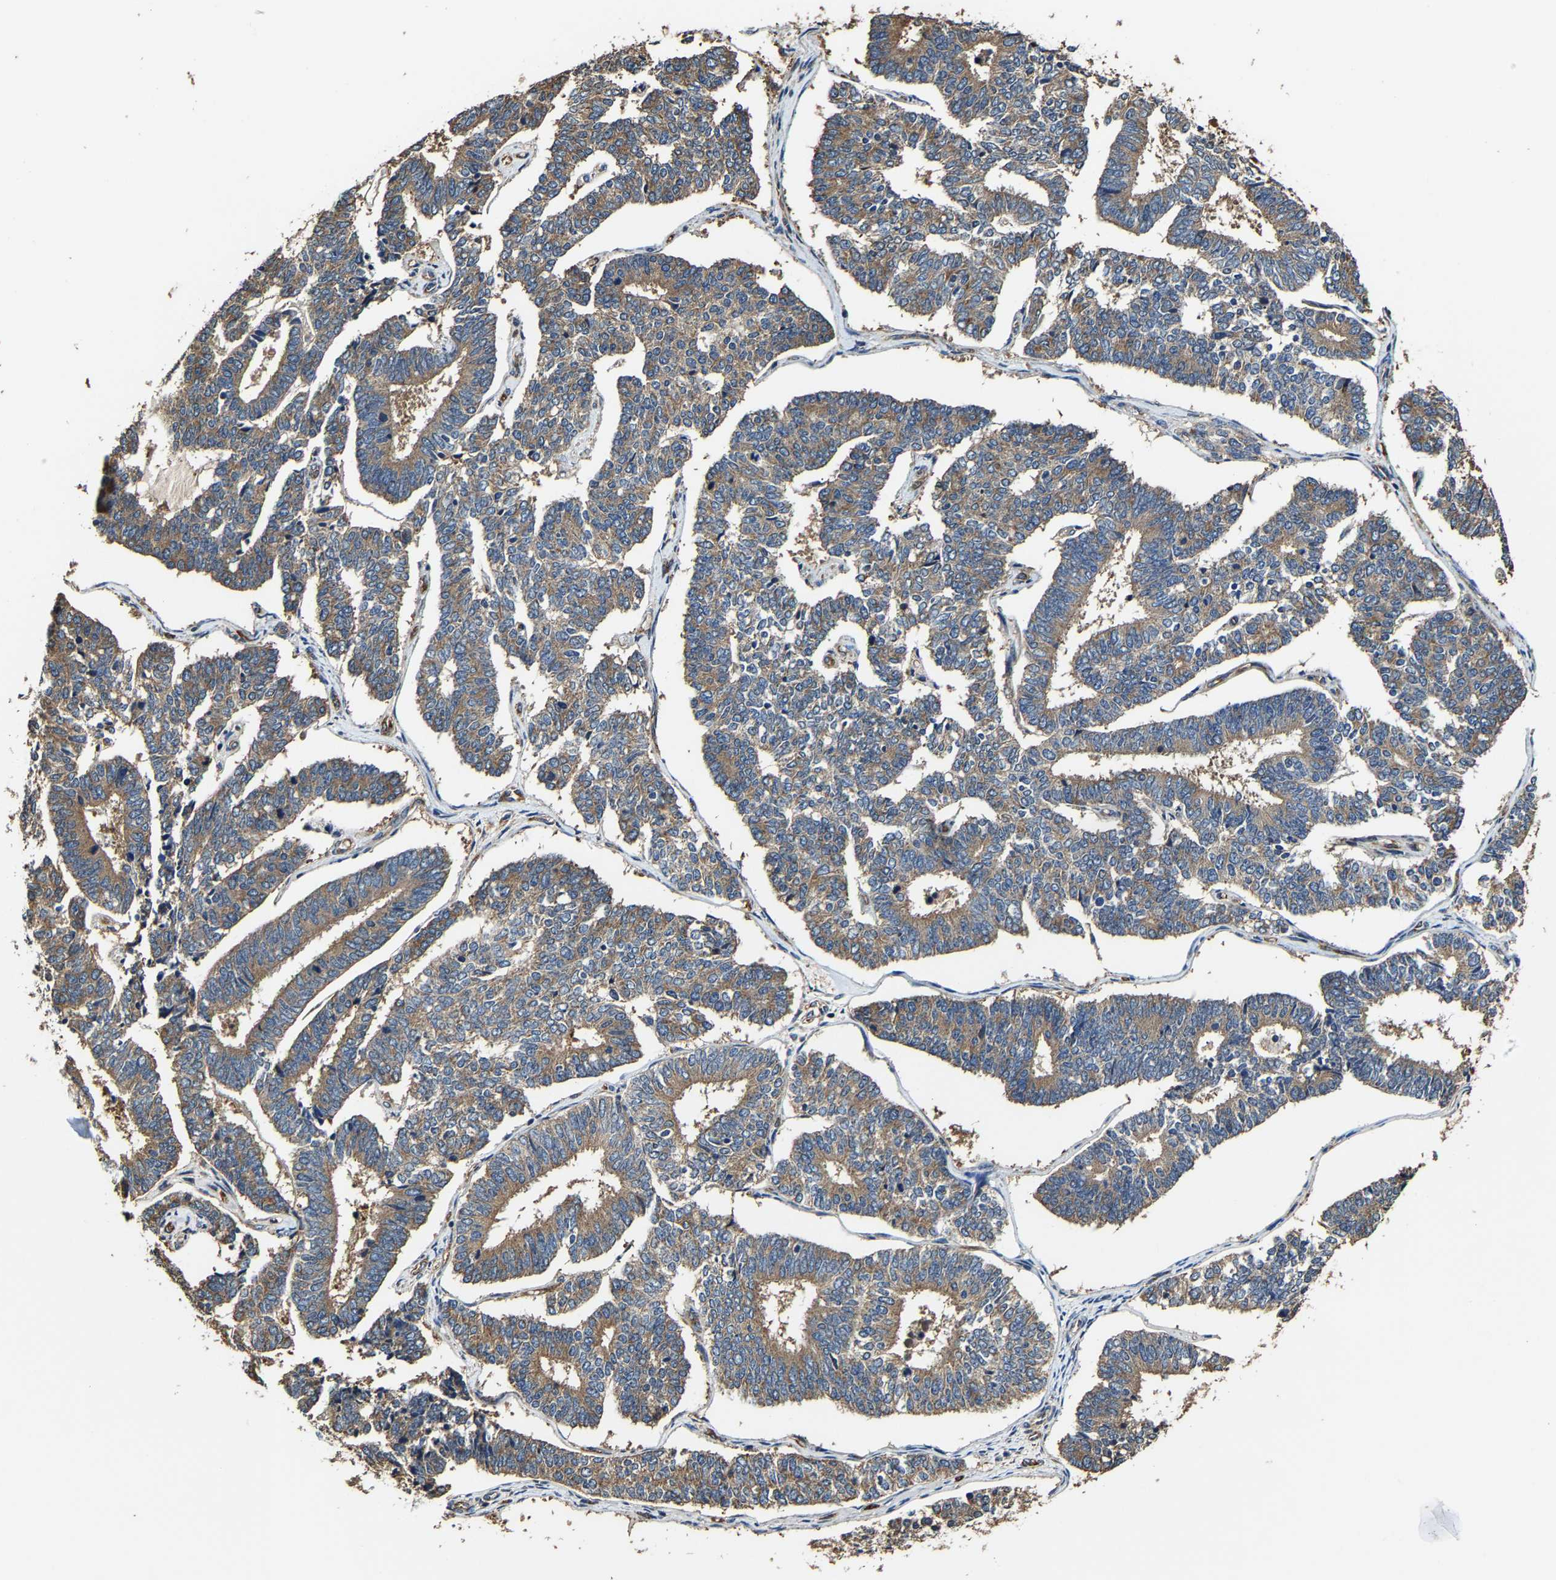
{"staining": {"intensity": "moderate", "quantity": ">75%", "location": "cytoplasmic/membranous"}, "tissue": "endometrial cancer", "cell_type": "Tumor cells", "image_type": "cancer", "snomed": [{"axis": "morphology", "description": "Adenocarcinoma, NOS"}, {"axis": "topography", "description": "Endometrium"}], "caption": "Immunohistochemistry micrograph of endometrial cancer (adenocarcinoma) stained for a protein (brown), which reveals medium levels of moderate cytoplasmic/membranous positivity in about >75% of tumor cells.", "gene": "GFRA3", "patient": {"sex": "female", "age": 70}}